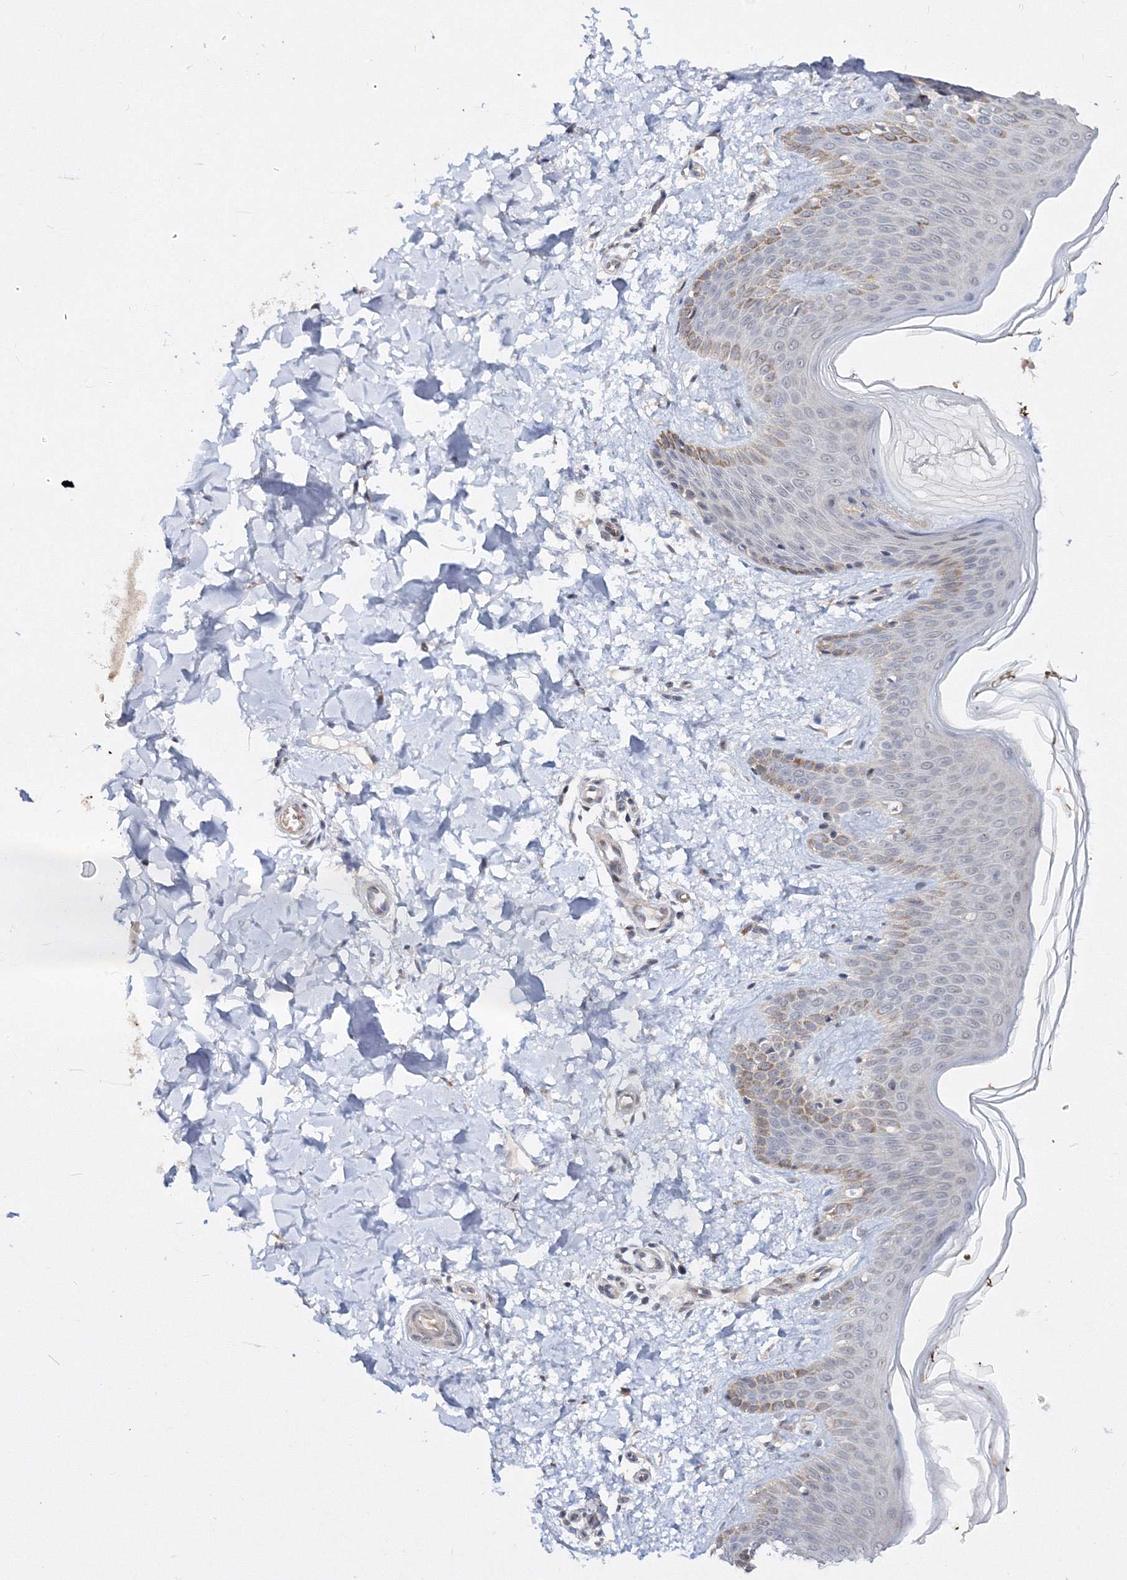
{"staining": {"intensity": "negative", "quantity": "none", "location": "none"}, "tissue": "skin", "cell_type": "Fibroblasts", "image_type": "normal", "snomed": [{"axis": "morphology", "description": "Normal tissue, NOS"}, {"axis": "topography", "description": "Skin"}], "caption": "A high-resolution photomicrograph shows IHC staining of normal skin, which demonstrates no significant positivity in fibroblasts.", "gene": "C11orf52", "patient": {"sex": "male", "age": 36}}